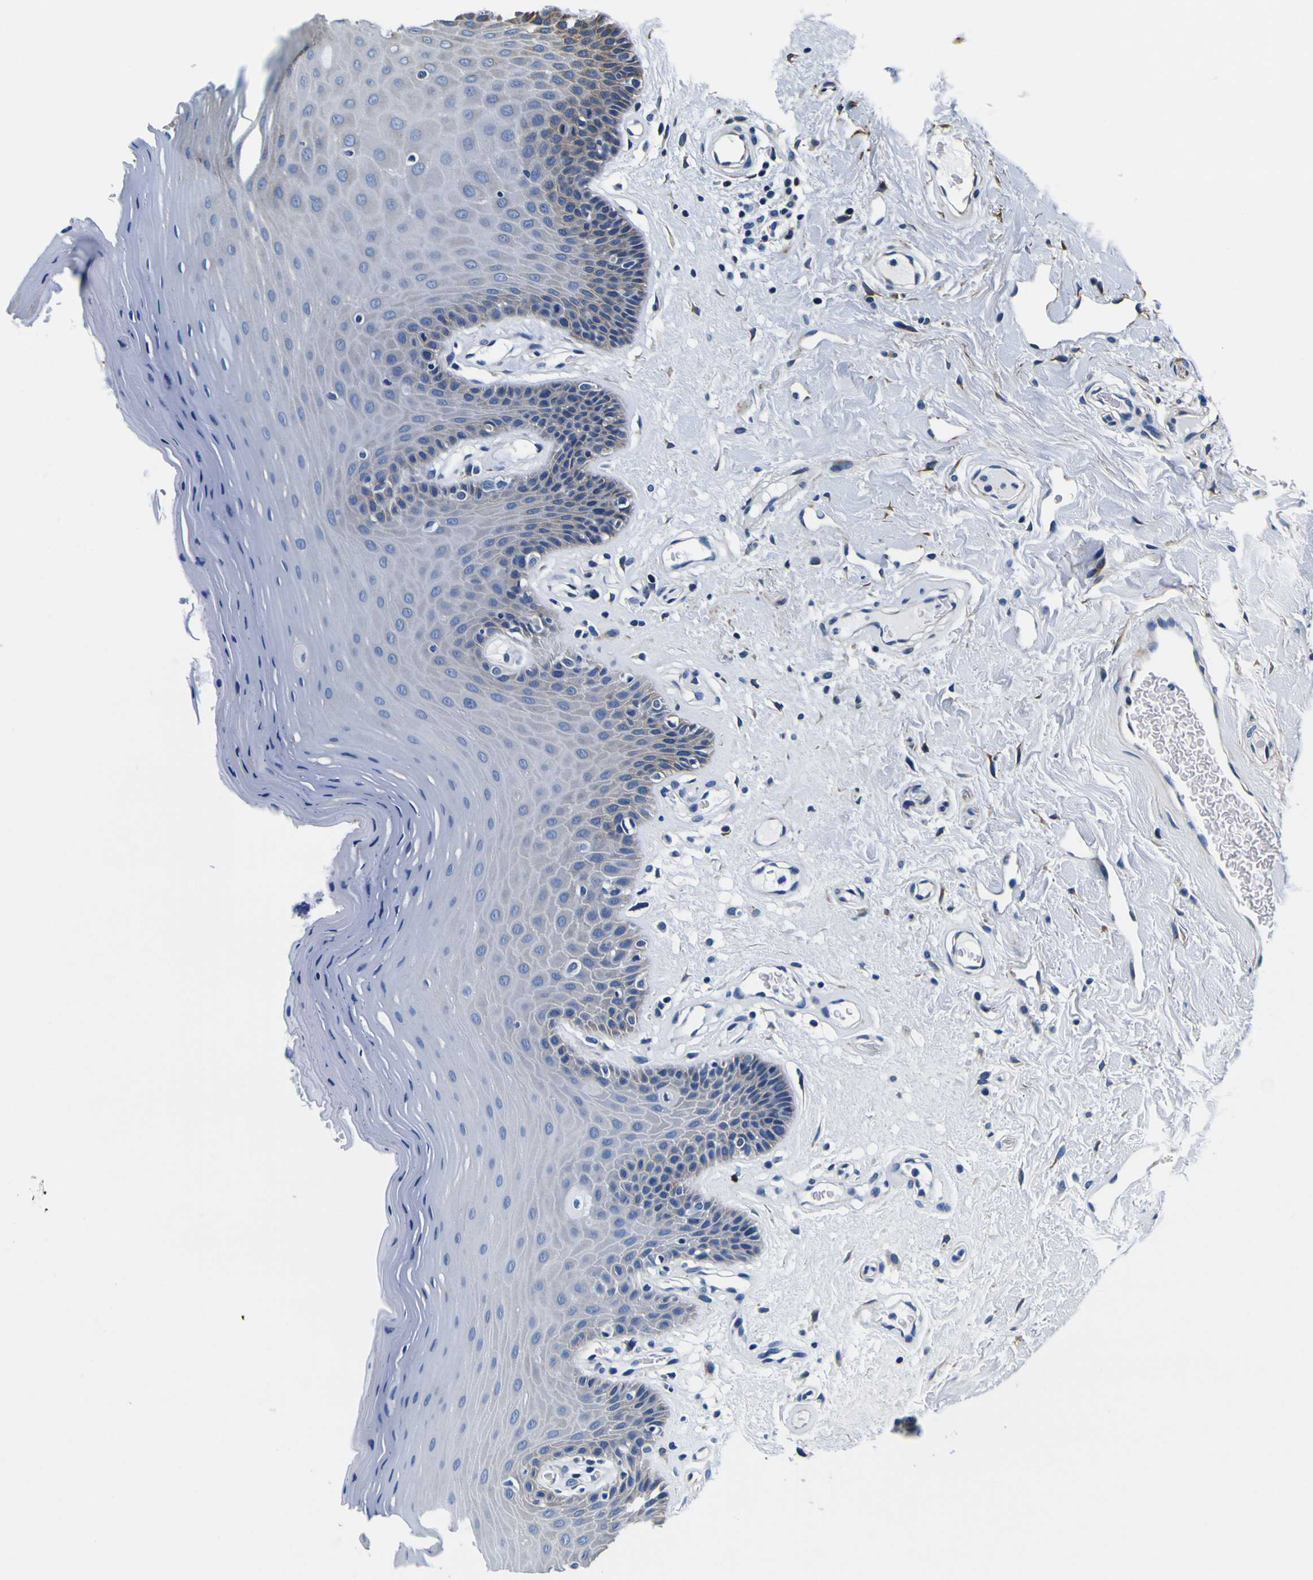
{"staining": {"intensity": "weak", "quantity": "<25%", "location": "cytoplasmic/membranous"}, "tissue": "oral mucosa", "cell_type": "Squamous epithelial cells", "image_type": "normal", "snomed": [{"axis": "morphology", "description": "Normal tissue, NOS"}, {"axis": "morphology", "description": "Squamous cell carcinoma, NOS"}, {"axis": "topography", "description": "Skeletal muscle"}, {"axis": "topography", "description": "Adipose tissue"}, {"axis": "topography", "description": "Vascular tissue"}, {"axis": "topography", "description": "Oral tissue"}, {"axis": "topography", "description": "Peripheral nerve tissue"}, {"axis": "topography", "description": "Head-Neck"}], "caption": "High magnification brightfield microscopy of benign oral mucosa stained with DAB (brown) and counterstained with hematoxylin (blue): squamous epithelial cells show no significant expression.", "gene": "TUBA1B", "patient": {"sex": "male", "age": 71}}